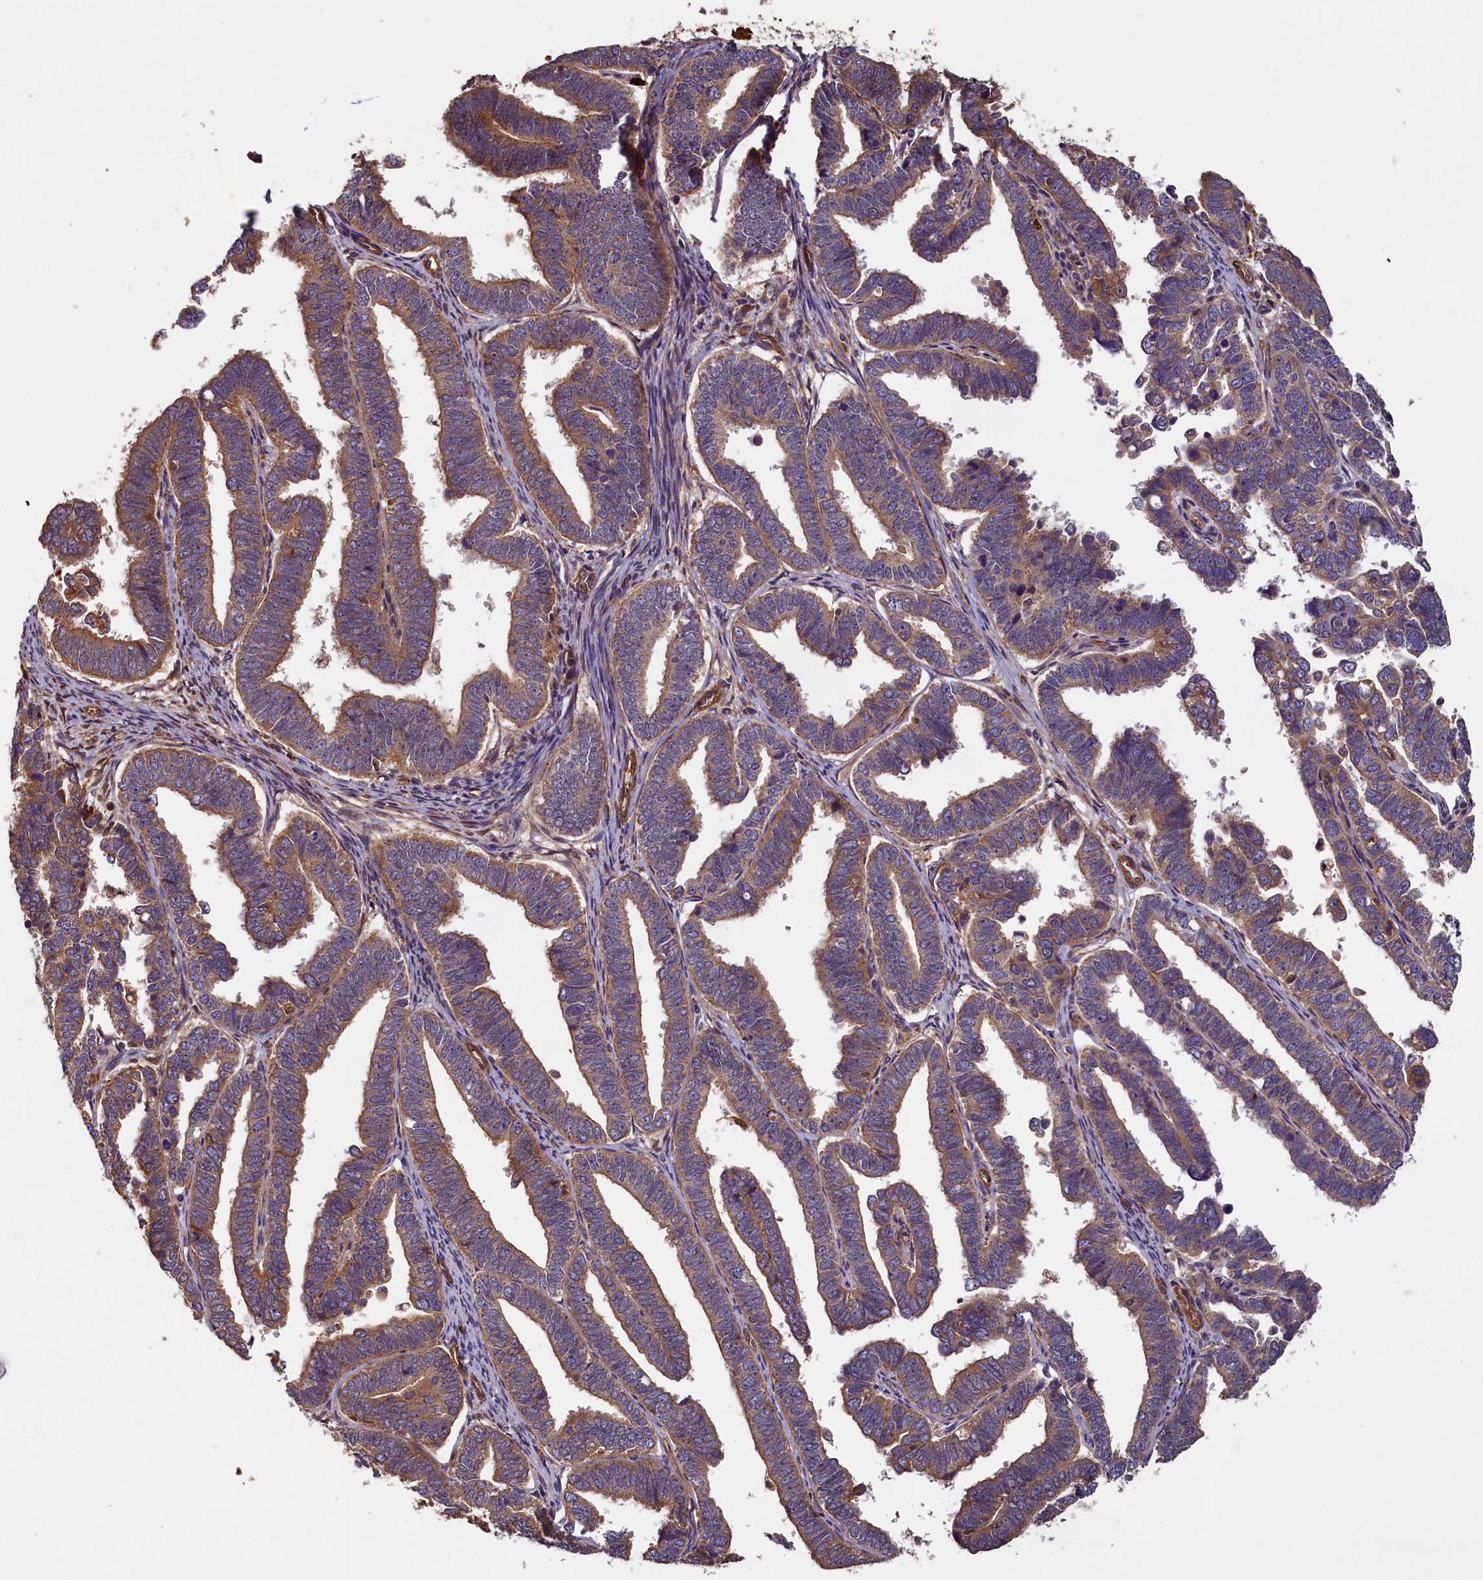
{"staining": {"intensity": "moderate", "quantity": ">75%", "location": "cytoplasmic/membranous"}, "tissue": "endometrial cancer", "cell_type": "Tumor cells", "image_type": "cancer", "snomed": [{"axis": "morphology", "description": "Adenocarcinoma, NOS"}, {"axis": "topography", "description": "Endometrium"}], "caption": "Endometrial cancer tissue displays moderate cytoplasmic/membranous staining in about >75% of tumor cells The staining was performed using DAB to visualize the protein expression in brown, while the nuclei were stained in blue with hematoxylin (Magnification: 20x).", "gene": "CCDC102B", "patient": {"sex": "female", "age": 75}}